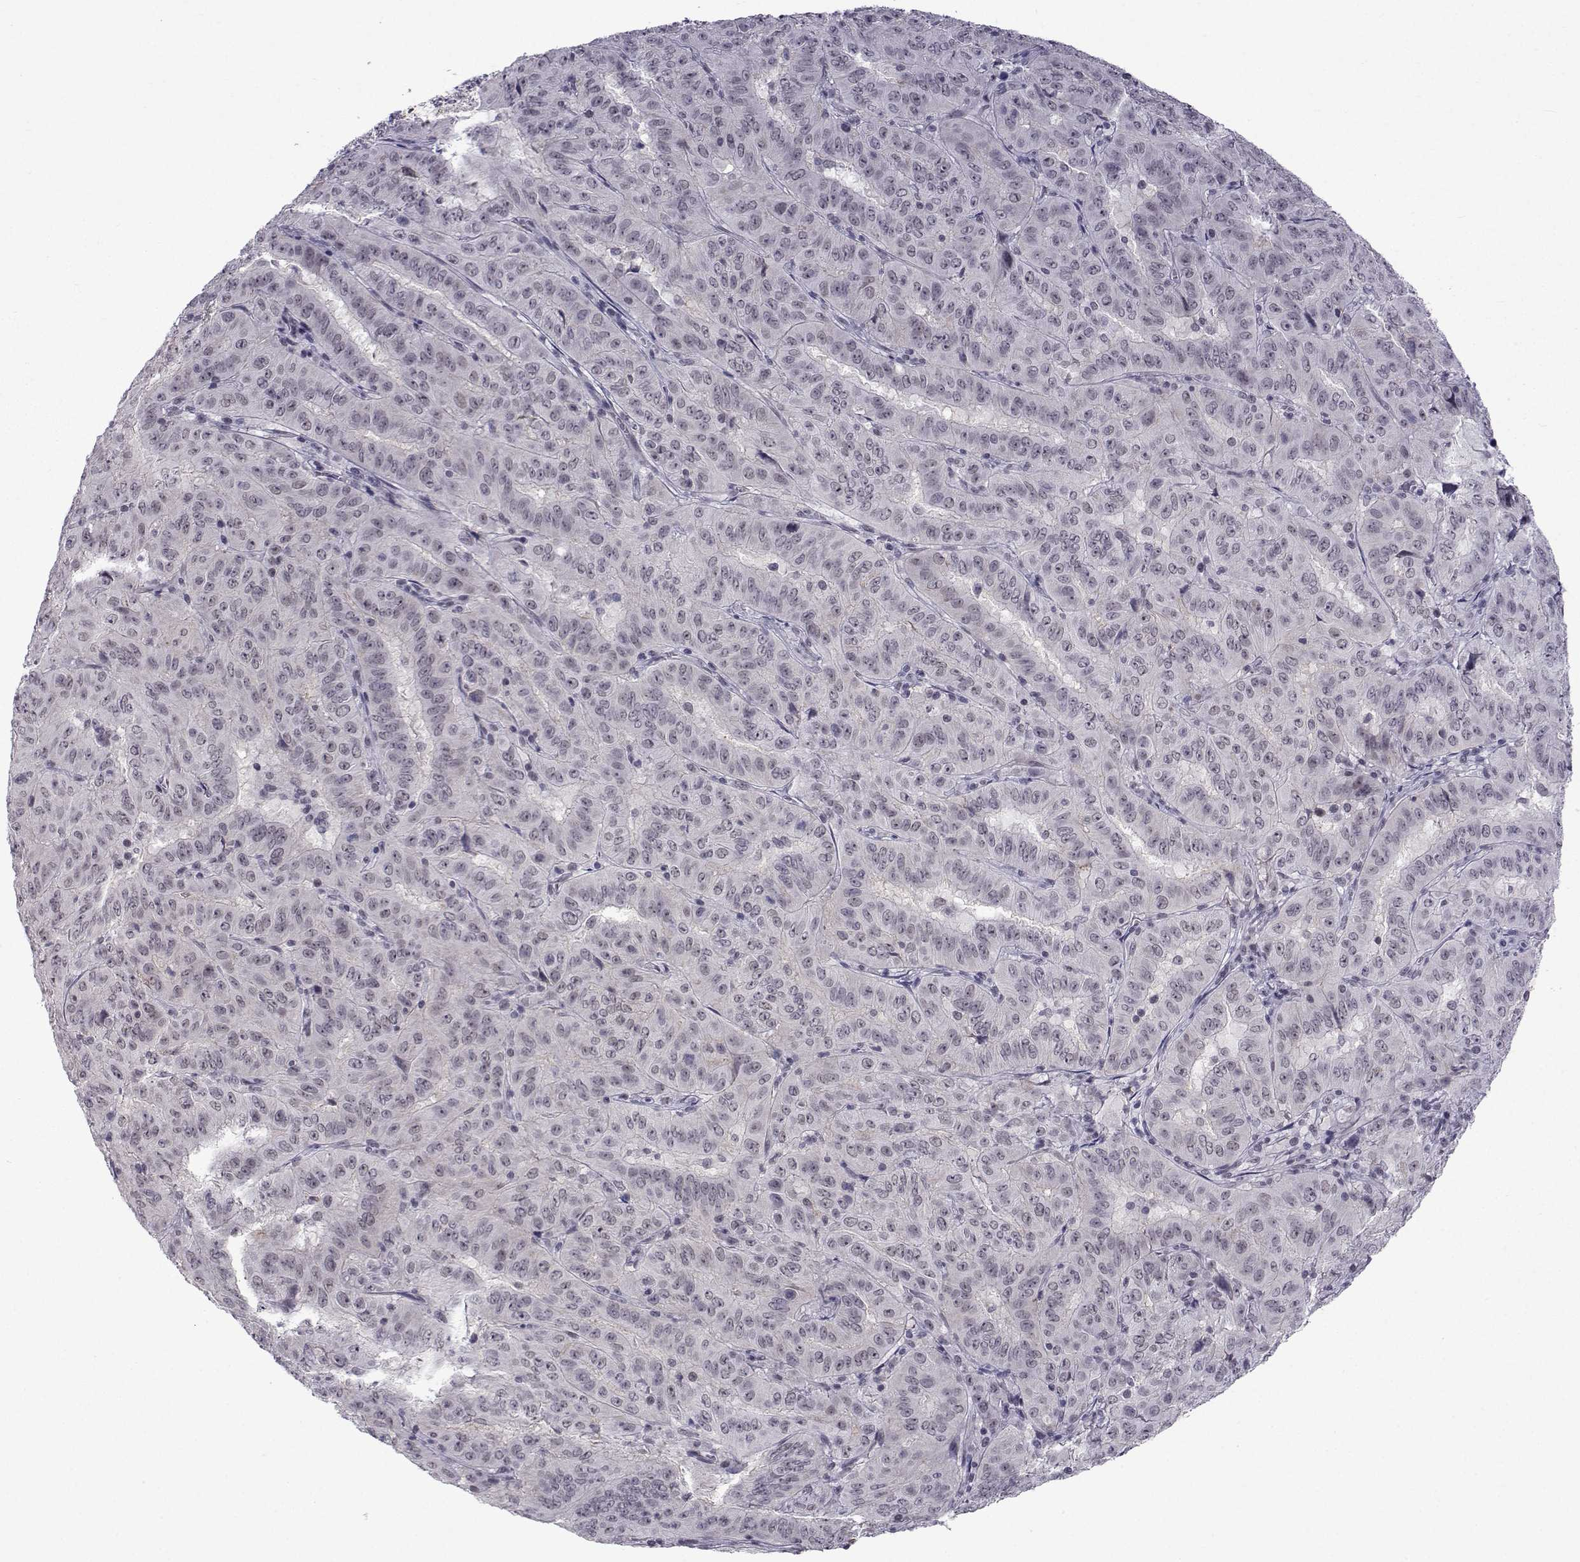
{"staining": {"intensity": "negative", "quantity": "none", "location": "none"}, "tissue": "pancreatic cancer", "cell_type": "Tumor cells", "image_type": "cancer", "snomed": [{"axis": "morphology", "description": "Adenocarcinoma, NOS"}, {"axis": "topography", "description": "Pancreas"}], "caption": "DAB immunohistochemical staining of pancreatic adenocarcinoma shows no significant staining in tumor cells. (DAB (3,3'-diaminobenzidine) immunohistochemistry (IHC) visualized using brightfield microscopy, high magnification).", "gene": "RBM24", "patient": {"sex": "male", "age": 63}}